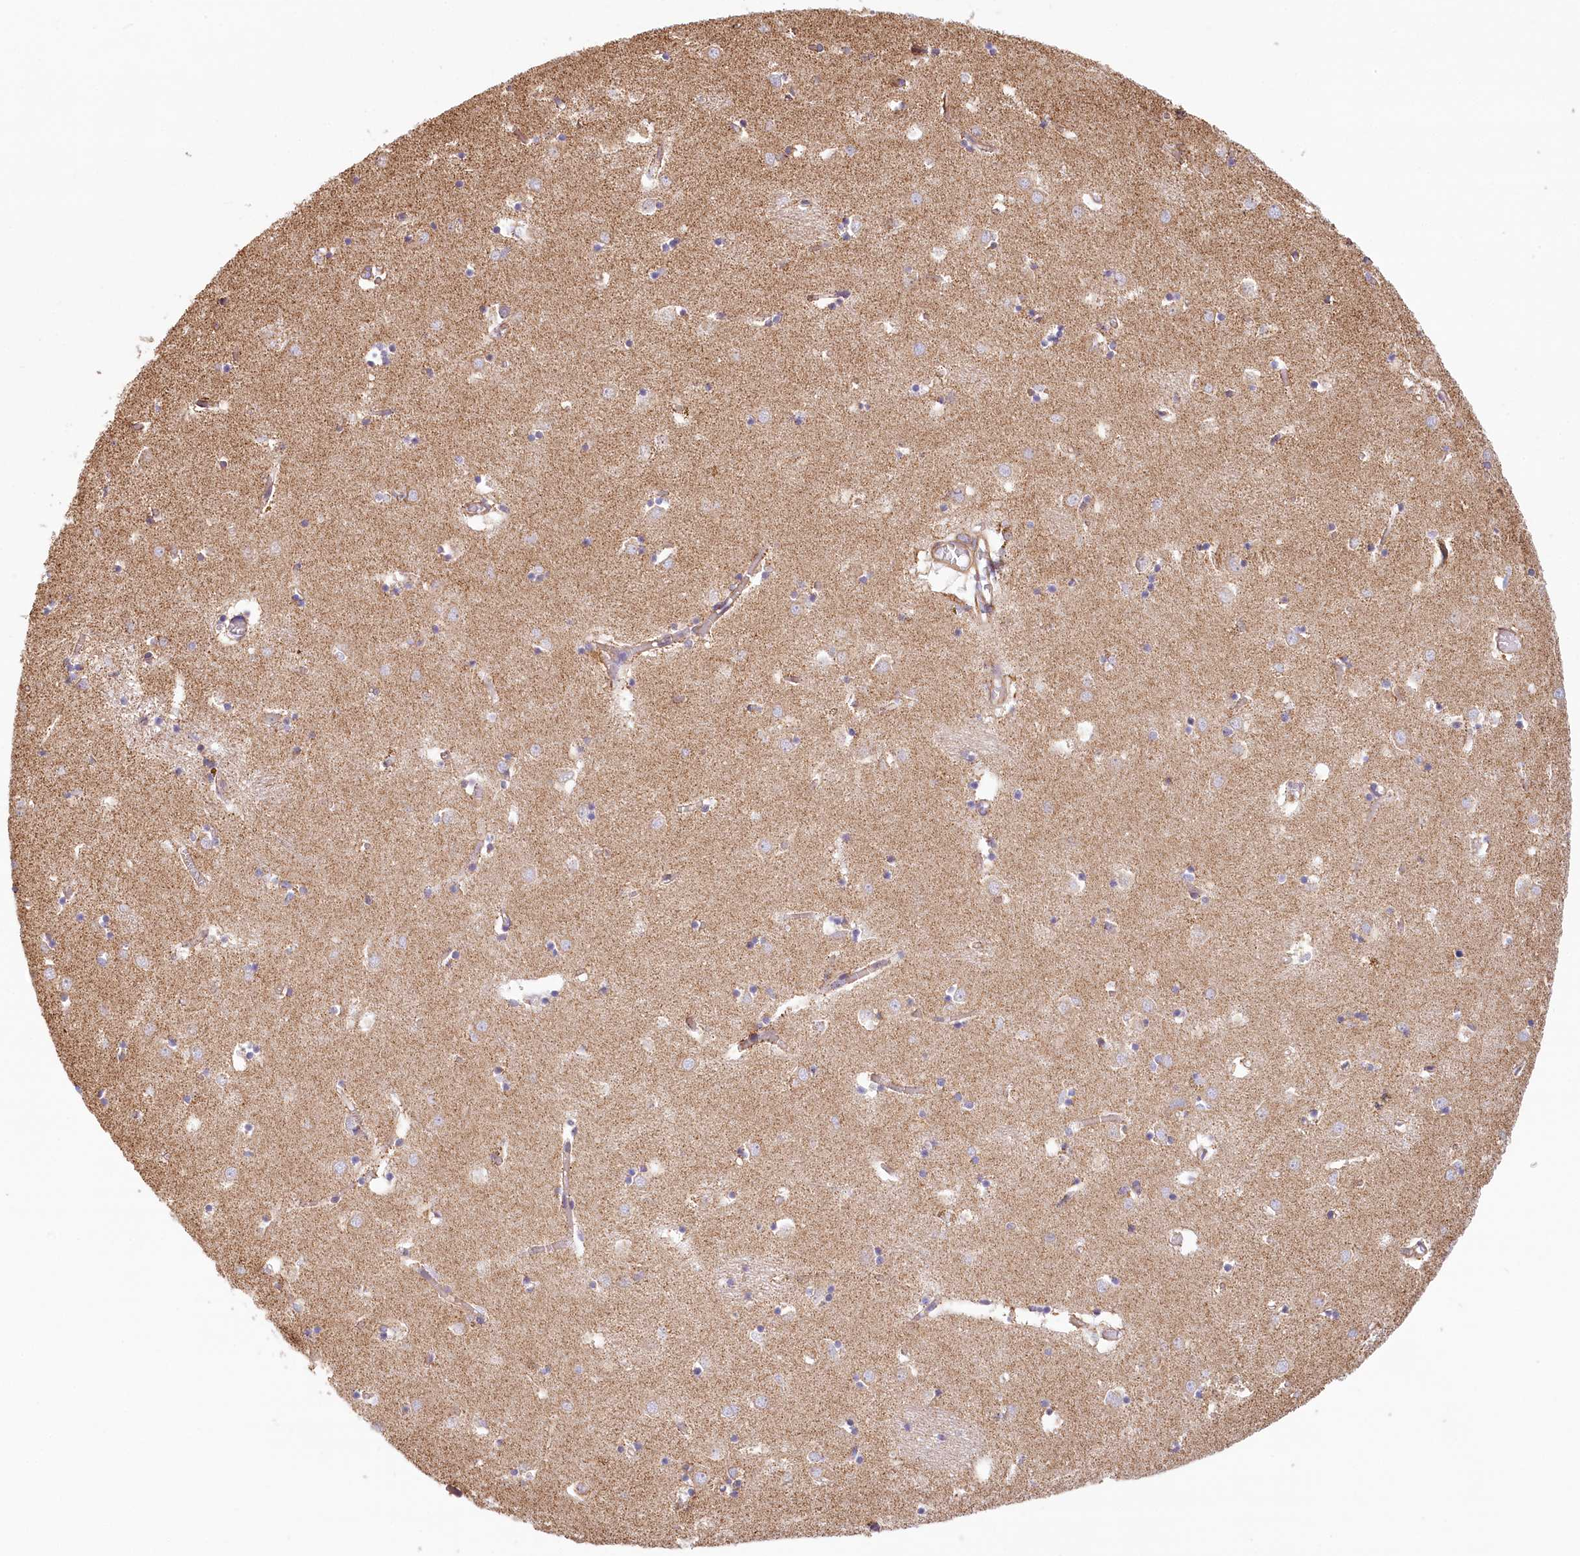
{"staining": {"intensity": "moderate", "quantity": "<25%", "location": "cytoplasmic/membranous"}, "tissue": "caudate", "cell_type": "Glial cells", "image_type": "normal", "snomed": [{"axis": "morphology", "description": "Normal tissue, NOS"}, {"axis": "topography", "description": "Lateral ventricle wall"}], "caption": "This is a micrograph of IHC staining of unremarkable caudate, which shows moderate positivity in the cytoplasmic/membranous of glial cells.", "gene": "UMPS", "patient": {"sex": "male", "age": 70}}